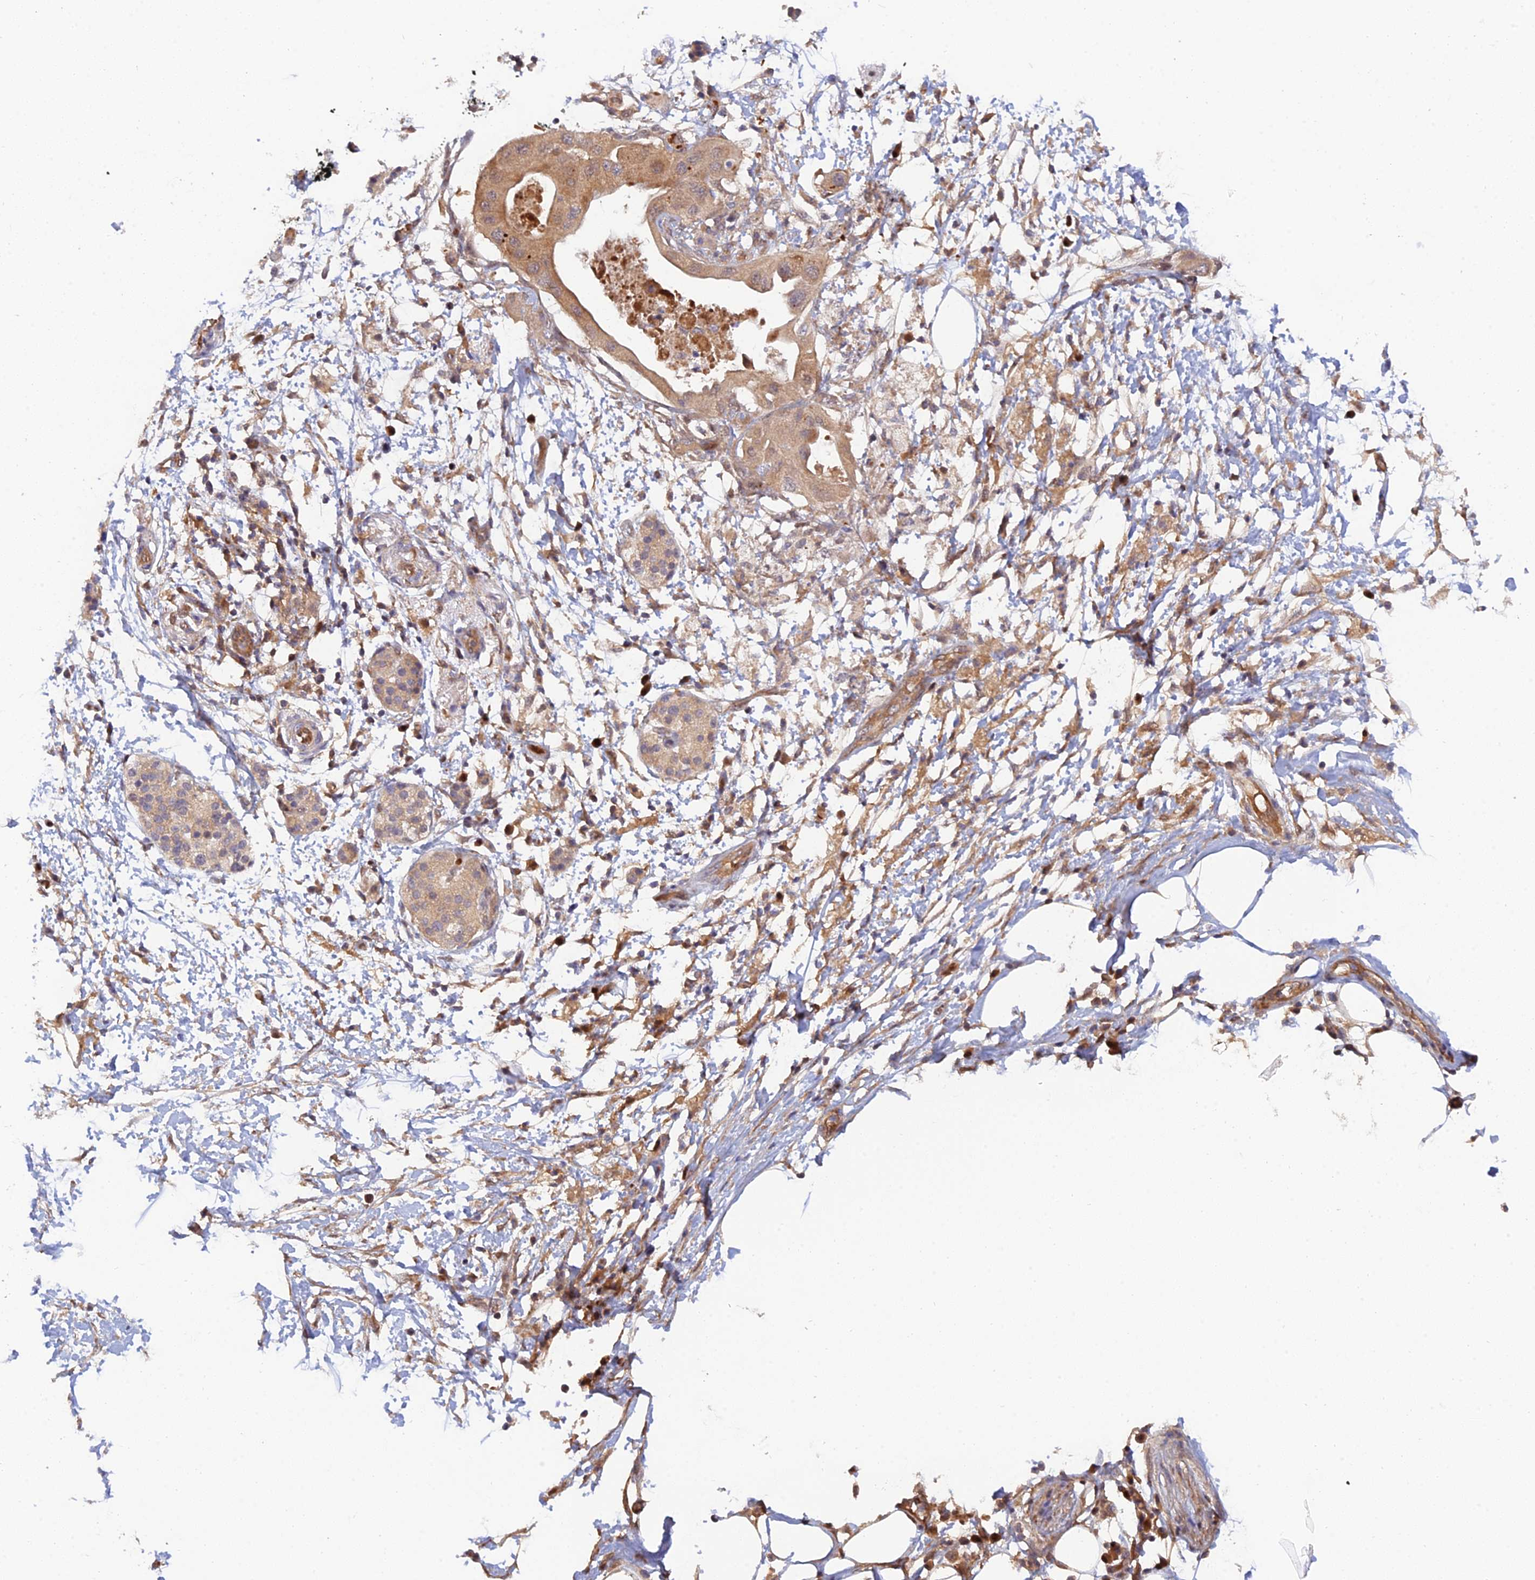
{"staining": {"intensity": "moderate", "quantity": ">75%", "location": "cytoplasmic/membranous"}, "tissue": "pancreatic cancer", "cell_type": "Tumor cells", "image_type": "cancer", "snomed": [{"axis": "morphology", "description": "Adenocarcinoma, NOS"}, {"axis": "topography", "description": "Pancreas"}], "caption": "An image of pancreatic adenocarcinoma stained for a protein demonstrates moderate cytoplasmic/membranous brown staining in tumor cells.", "gene": "ARL2BP", "patient": {"sex": "male", "age": 68}}